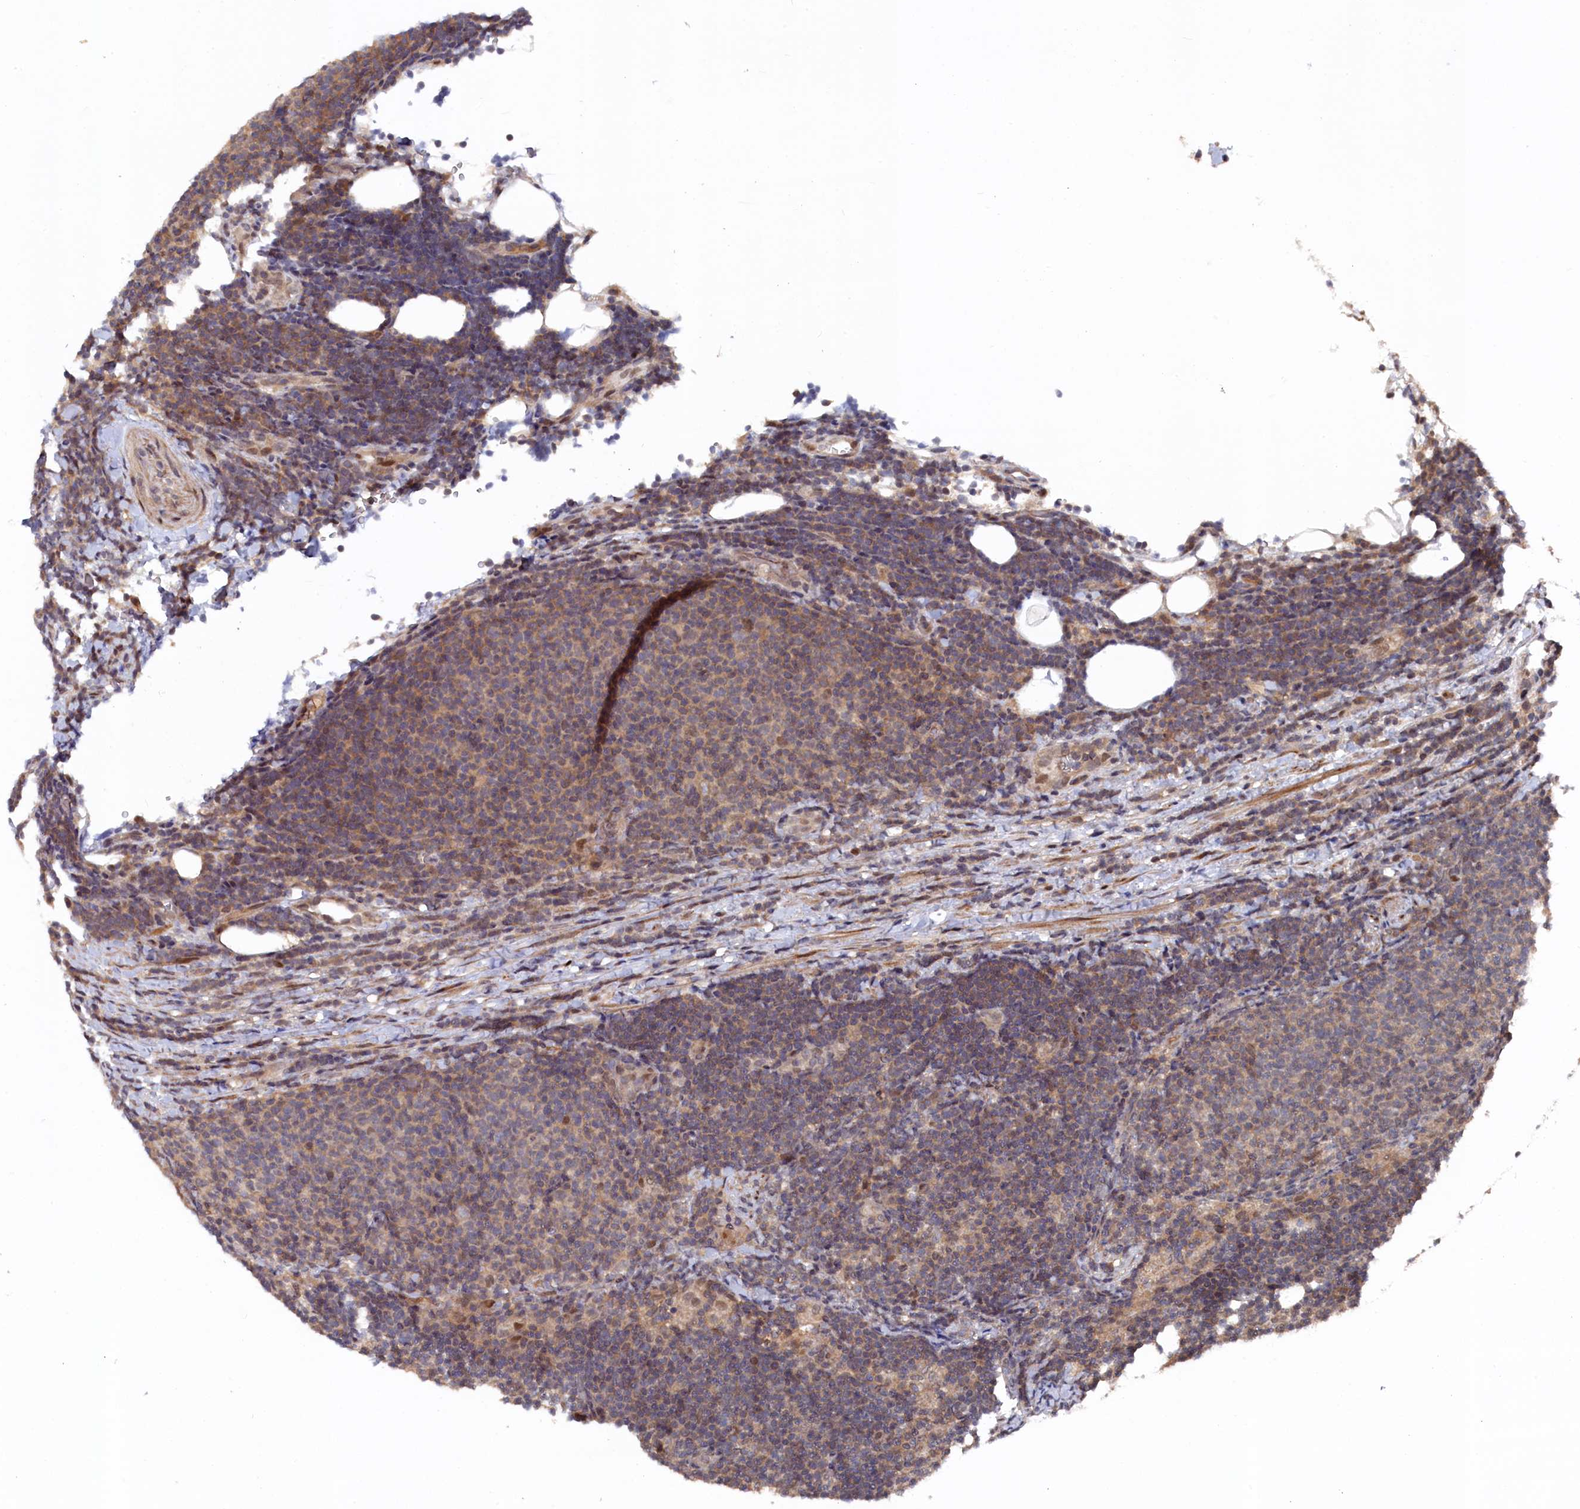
{"staining": {"intensity": "weak", "quantity": ">75%", "location": "cytoplasmic/membranous"}, "tissue": "lymphoma", "cell_type": "Tumor cells", "image_type": "cancer", "snomed": [{"axis": "morphology", "description": "Malignant lymphoma, non-Hodgkin's type, Low grade"}, {"axis": "topography", "description": "Lymph node"}], "caption": "Lymphoma stained with DAB IHC shows low levels of weak cytoplasmic/membranous positivity in about >75% of tumor cells.", "gene": "TMC5", "patient": {"sex": "male", "age": 66}}